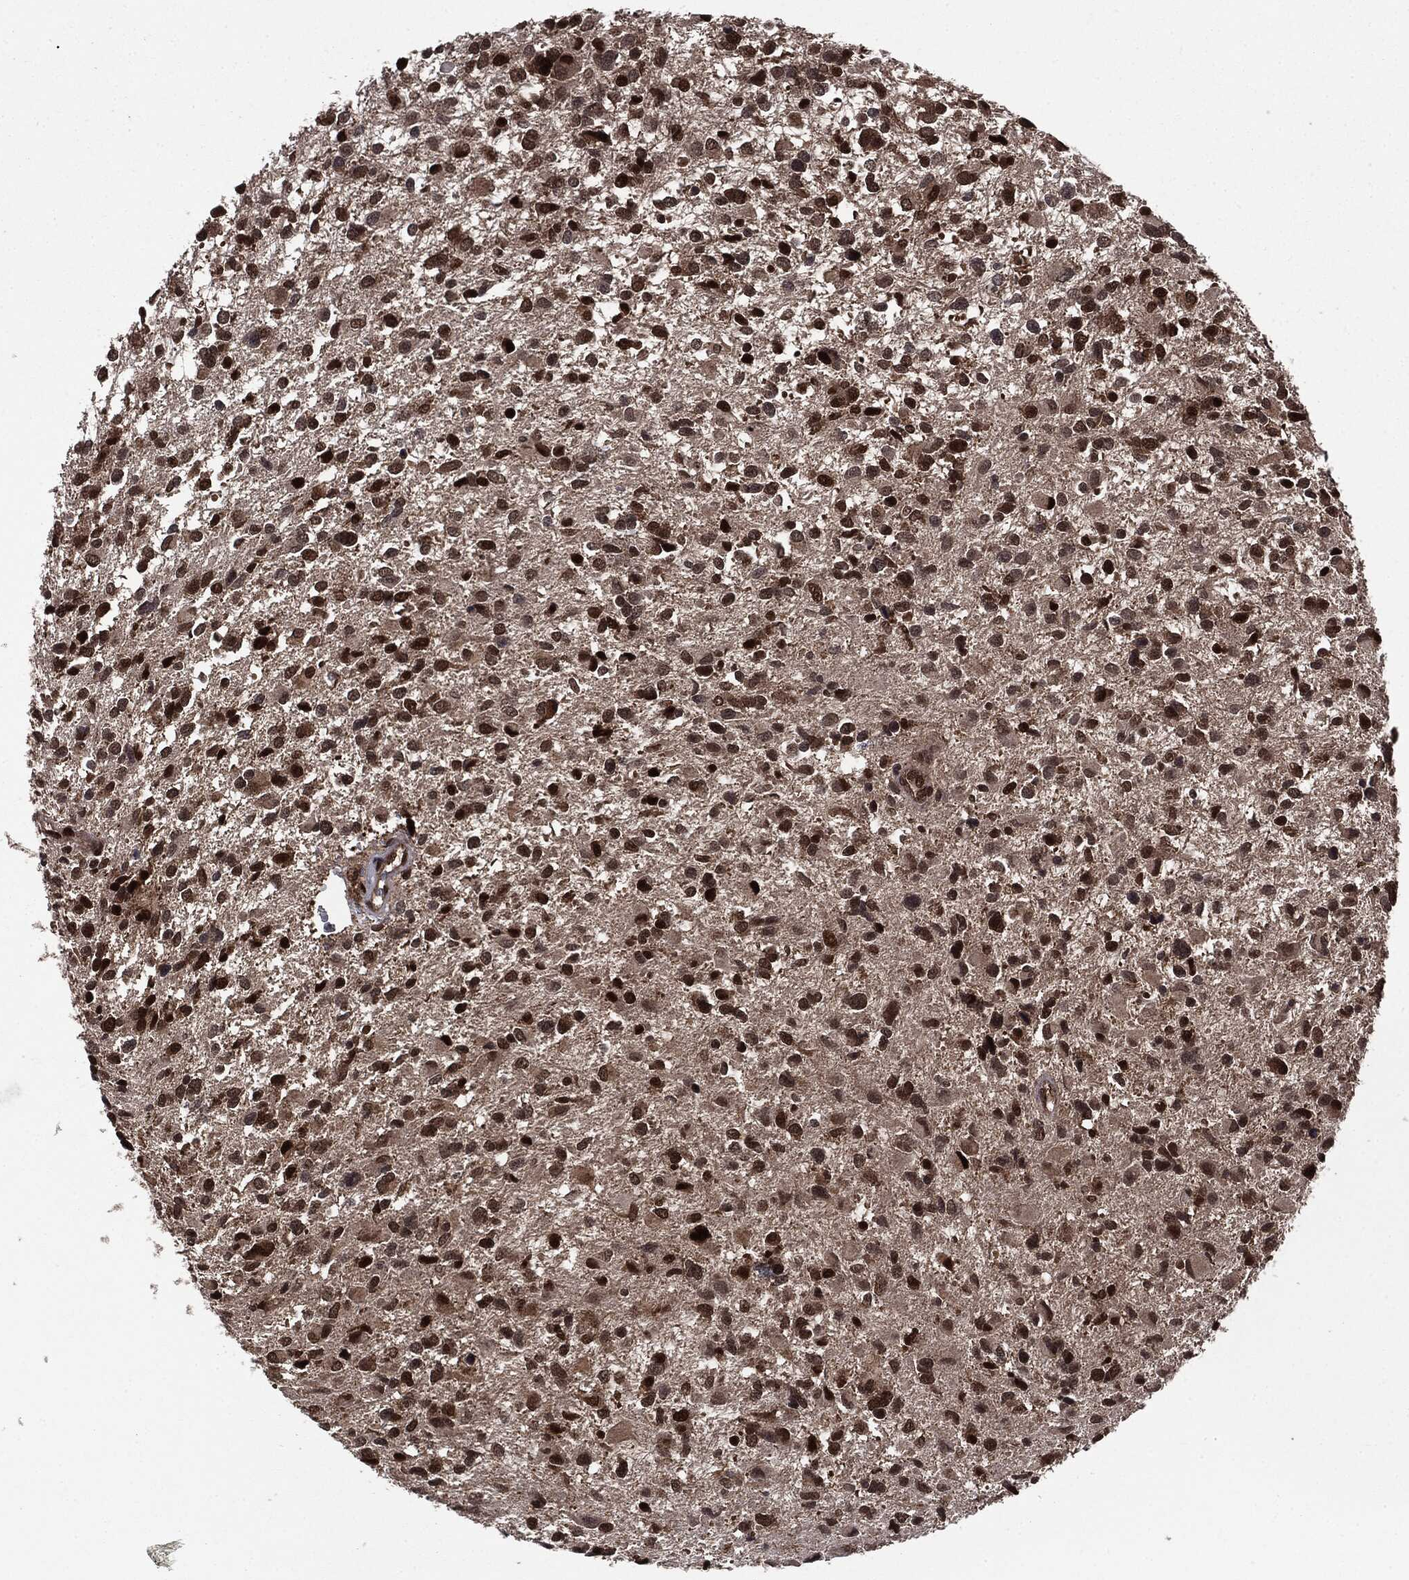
{"staining": {"intensity": "strong", "quantity": ">75%", "location": "nuclear"}, "tissue": "glioma", "cell_type": "Tumor cells", "image_type": "cancer", "snomed": [{"axis": "morphology", "description": "Glioma, malignant, Low grade"}, {"axis": "topography", "description": "Brain"}], "caption": "Glioma was stained to show a protein in brown. There is high levels of strong nuclear positivity in approximately >75% of tumor cells.", "gene": "PTPA", "patient": {"sex": "female", "age": 32}}